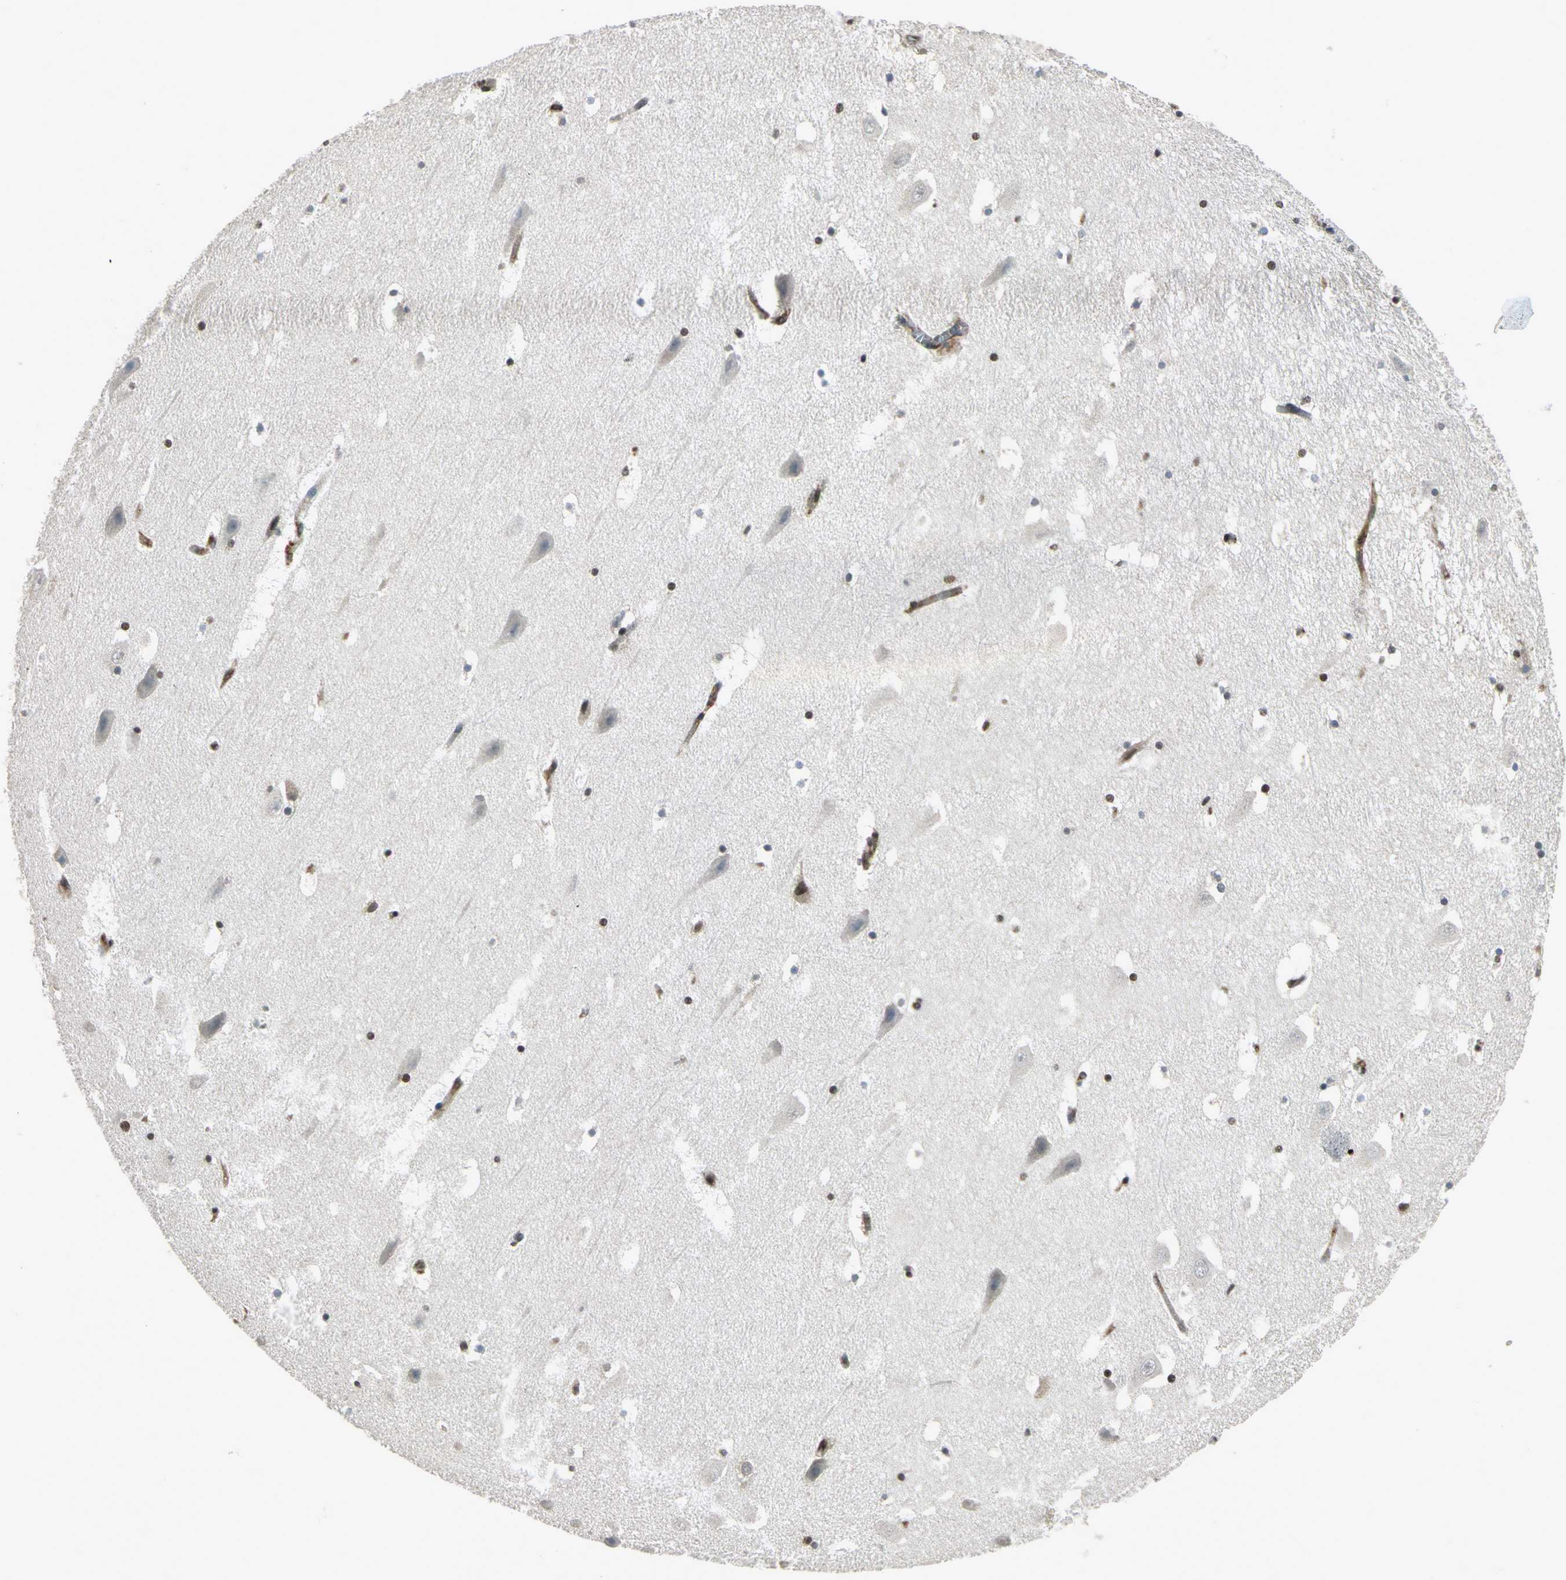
{"staining": {"intensity": "moderate", "quantity": "25%-75%", "location": "nuclear"}, "tissue": "hippocampus", "cell_type": "Glial cells", "image_type": "normal", "snomed": [{"axis": "morphology", "description": "Normal tissue, NOS"}, {"axis": "topography", "description": "Hippocampus"}], "caption": "Immunohistochemistry (IHC) micrograph of unremarkable human hippocampus stained for a protein (brown), which reveals medium levels of moderate nuclear expression in approximately 25%-75% of glial cells.", "gene": "NR2C2", "patient": {"sex": "male", "age": 45}}